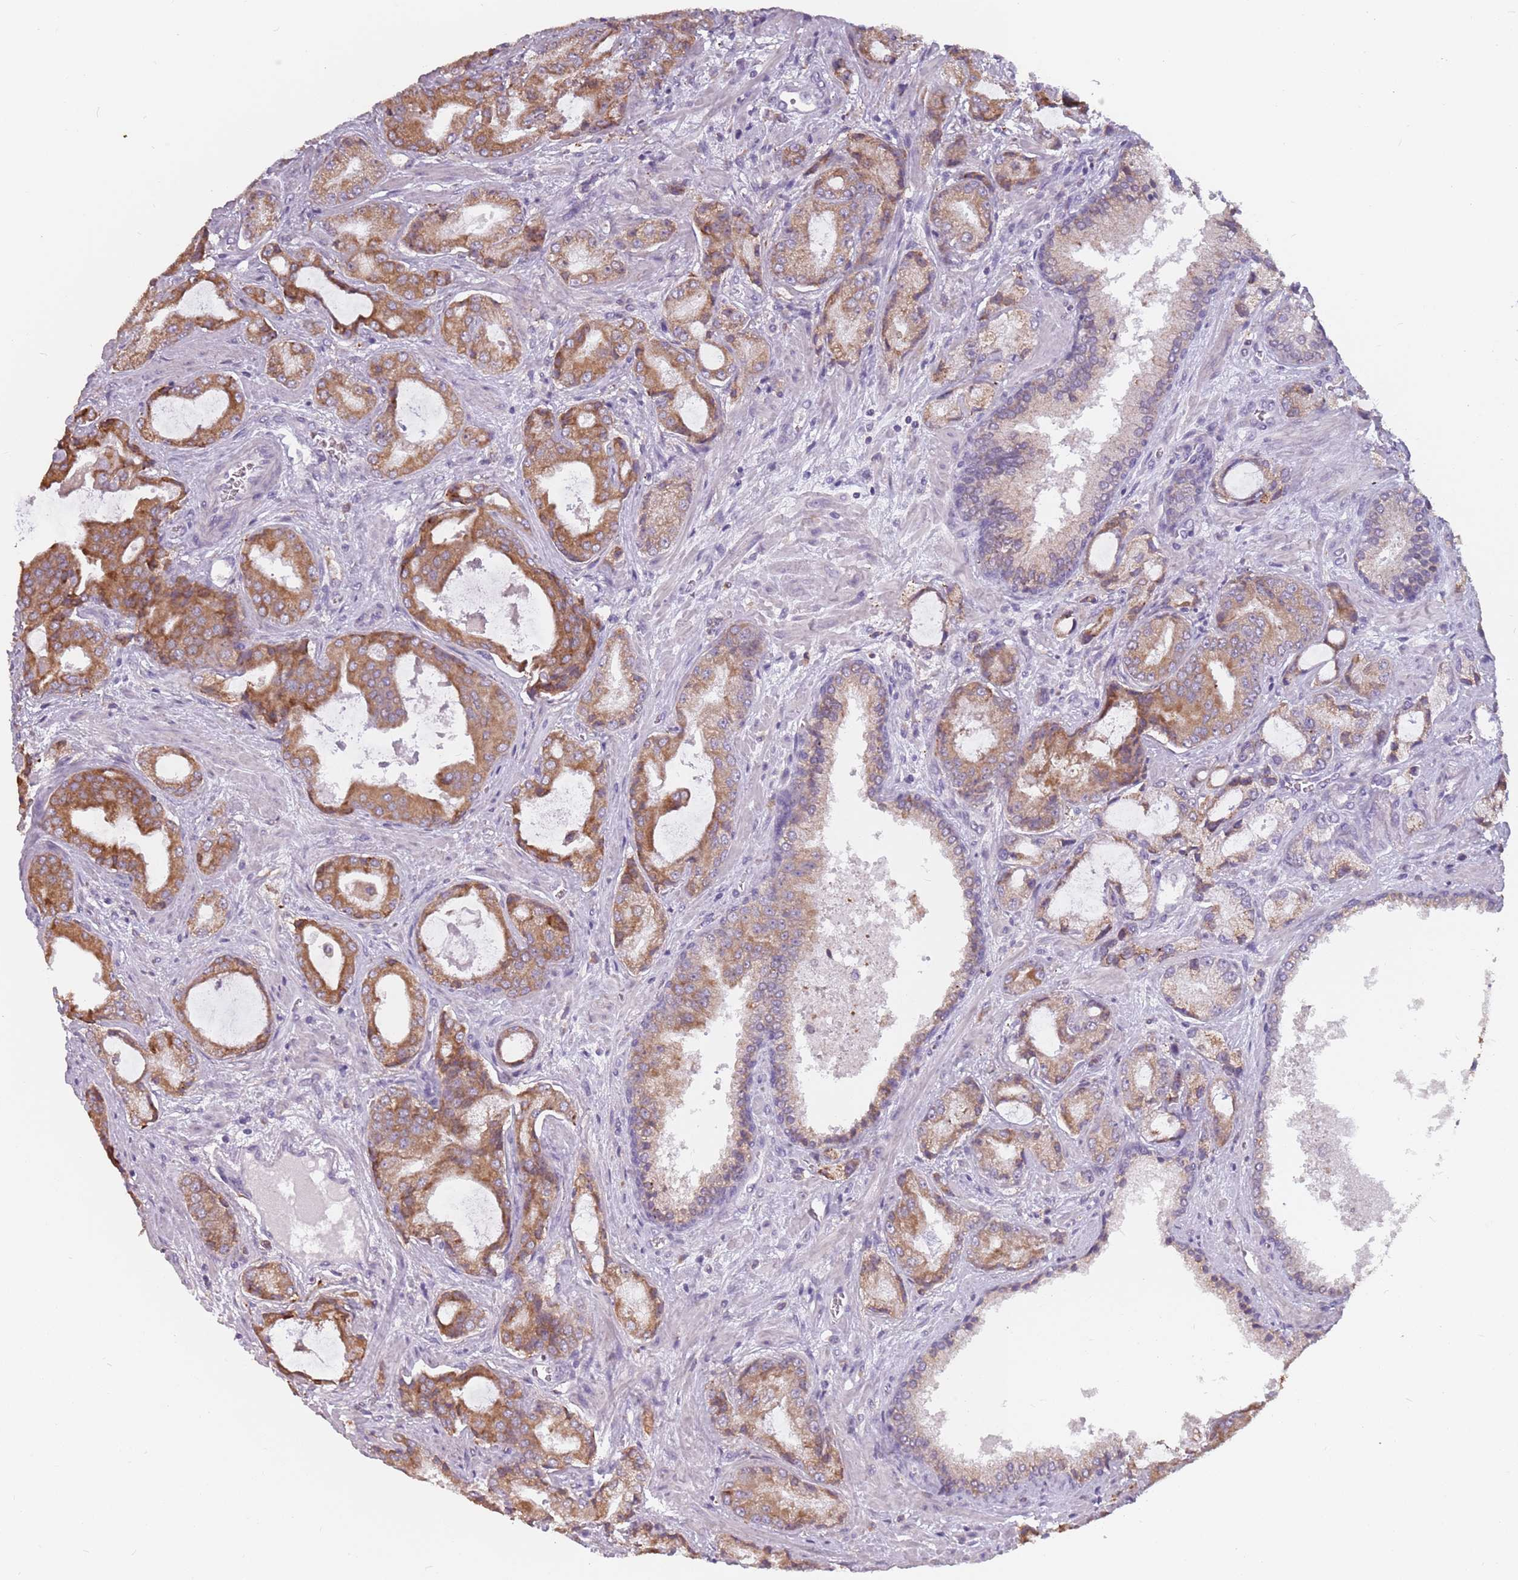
{"staining": {"intensity": "moderate", "quantity": ">75%", "location": "cytoplasmic/membranous"}, "tissue": "prostate cancer", "cell_type": "Tumor cells", "image_type": "cancer", "snomed": [{"axis": "morphology", "description": "Adenocarcinoma, High grade"}, {"axis": "topography", "description": "Prostate"}], "caption": "IHC of prostate cancer demonstrates medium levels of moderate cytoplasmic/membranous positivity in approximately >75% of tumor cells. (IHC, brightfield microscopy, high magnification).", "gene": "RPS9", "patient": {"sex": "male", "age": 68}}